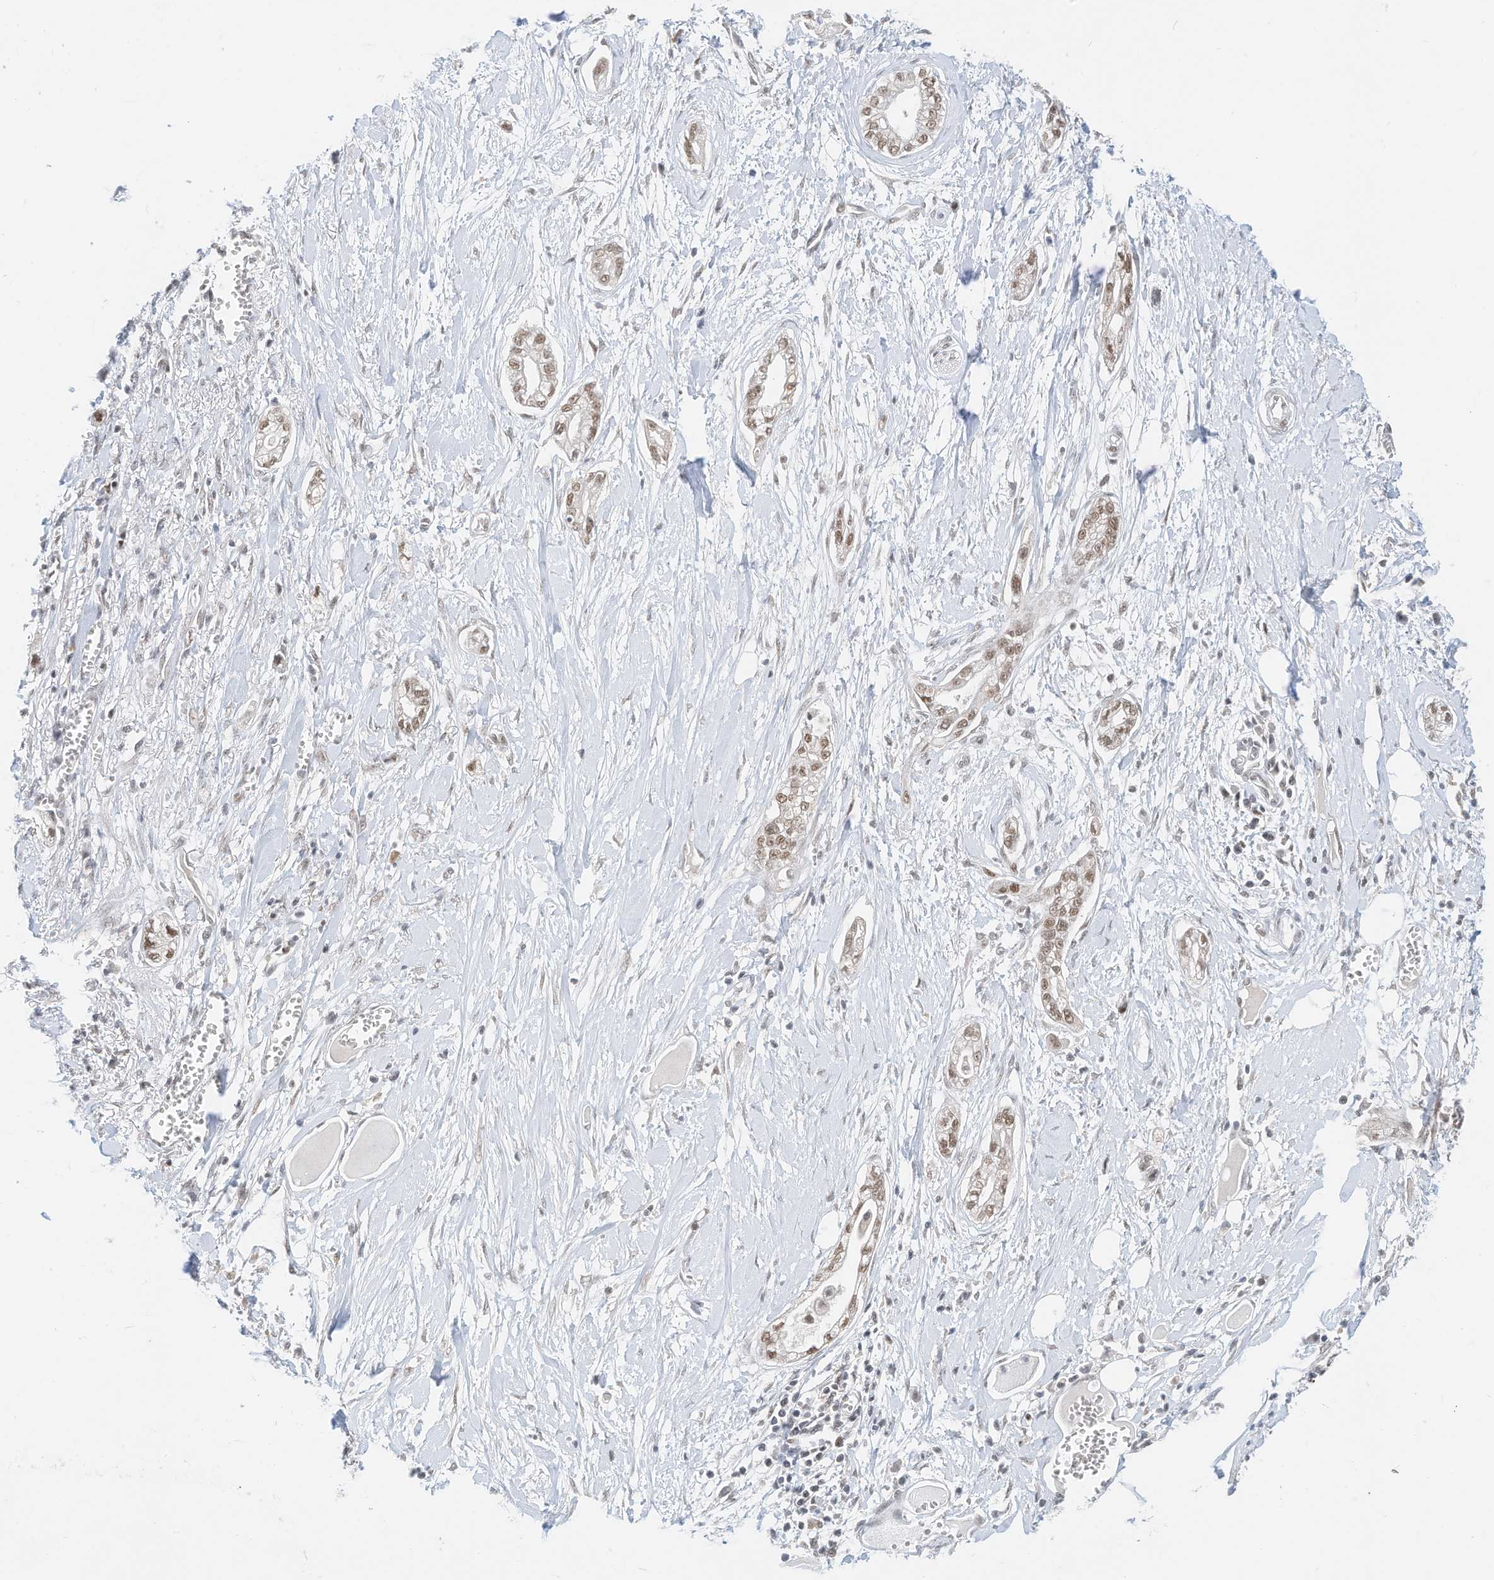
{"staining": {"intensity": "moderate", "quantity": "25%-75%", "location": "nuclear"}, "tissue": "pancreatic cancer", "cell_type": "Tumor cells", "image_type": "cancer", "snomed": [{"axis": "morphology", "description": "Adenocarcinoma, NOS"}, {"axis": "topography", "description": "Pancreas"}], "caption": "Immunohistochemical staining of human pancreatic adenocarcinoma exhibits medium levels of moderate nuclear staining in approximately 25%-75% of tumor cells.", "gene": "OGT", "patient": {"sex": "male", "age": 68}}